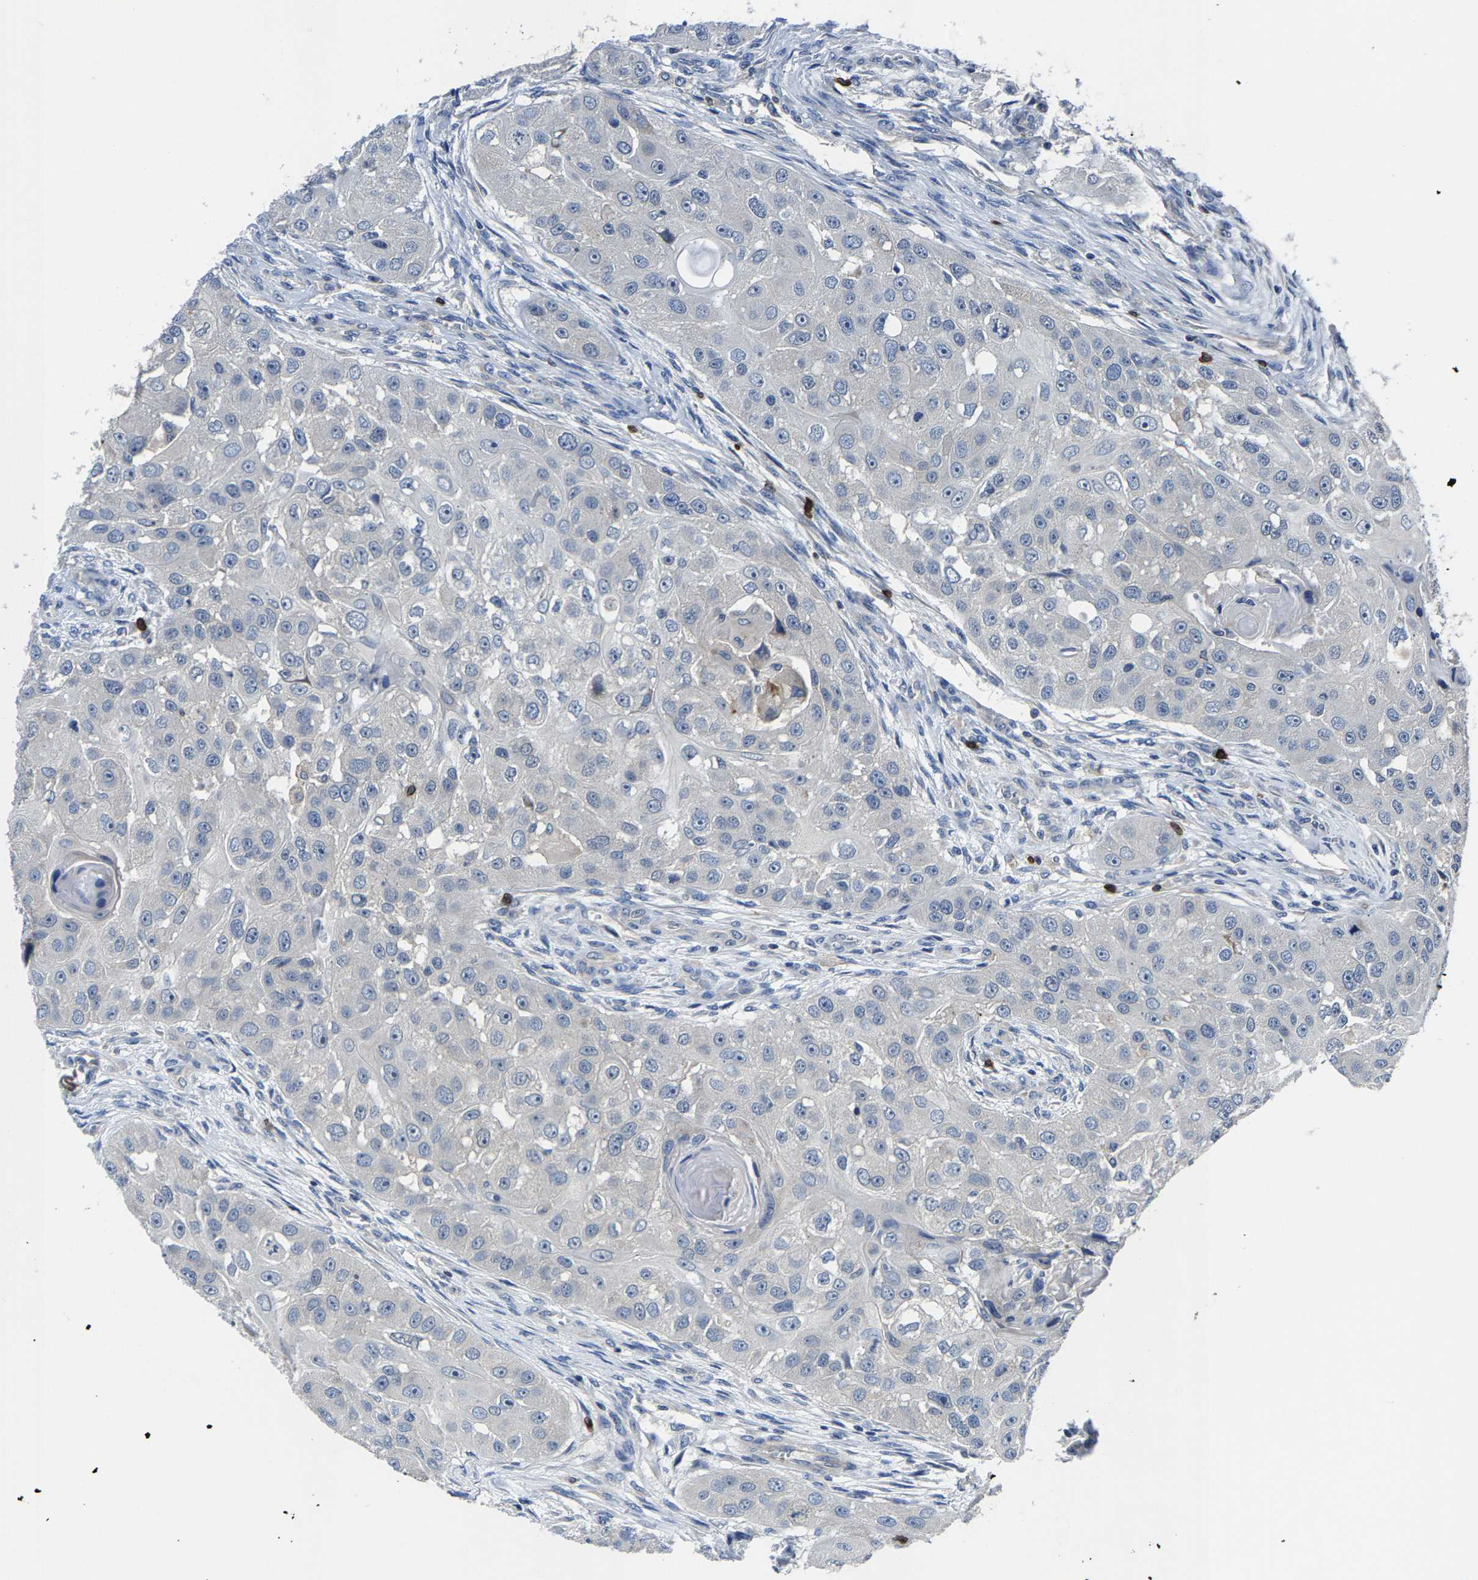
{"staining": {"intensity": "negative", "quantity": "none", "location": "none"}, "tissue": "head and neck cancer", "cell_type": "Tumor cells", "image_type": "cancer", "snomed": [{"axis": "morphology", "description": "Normal tissue, NOS"}, {"axis": "morphology", "description": "Squamous cell carcinoma, NOS"}, {"axis": "topography", "description": "Skeletal muscle"}, {"axis": "topography", "description": "Head-Neck"}], "caption": "A photomicrograph of head and neck cancer stained for a protein demonstrates no brown staining in tumor cells.", "gene": "AGBL3", "patient": {"sex": "male", "age": 51}}